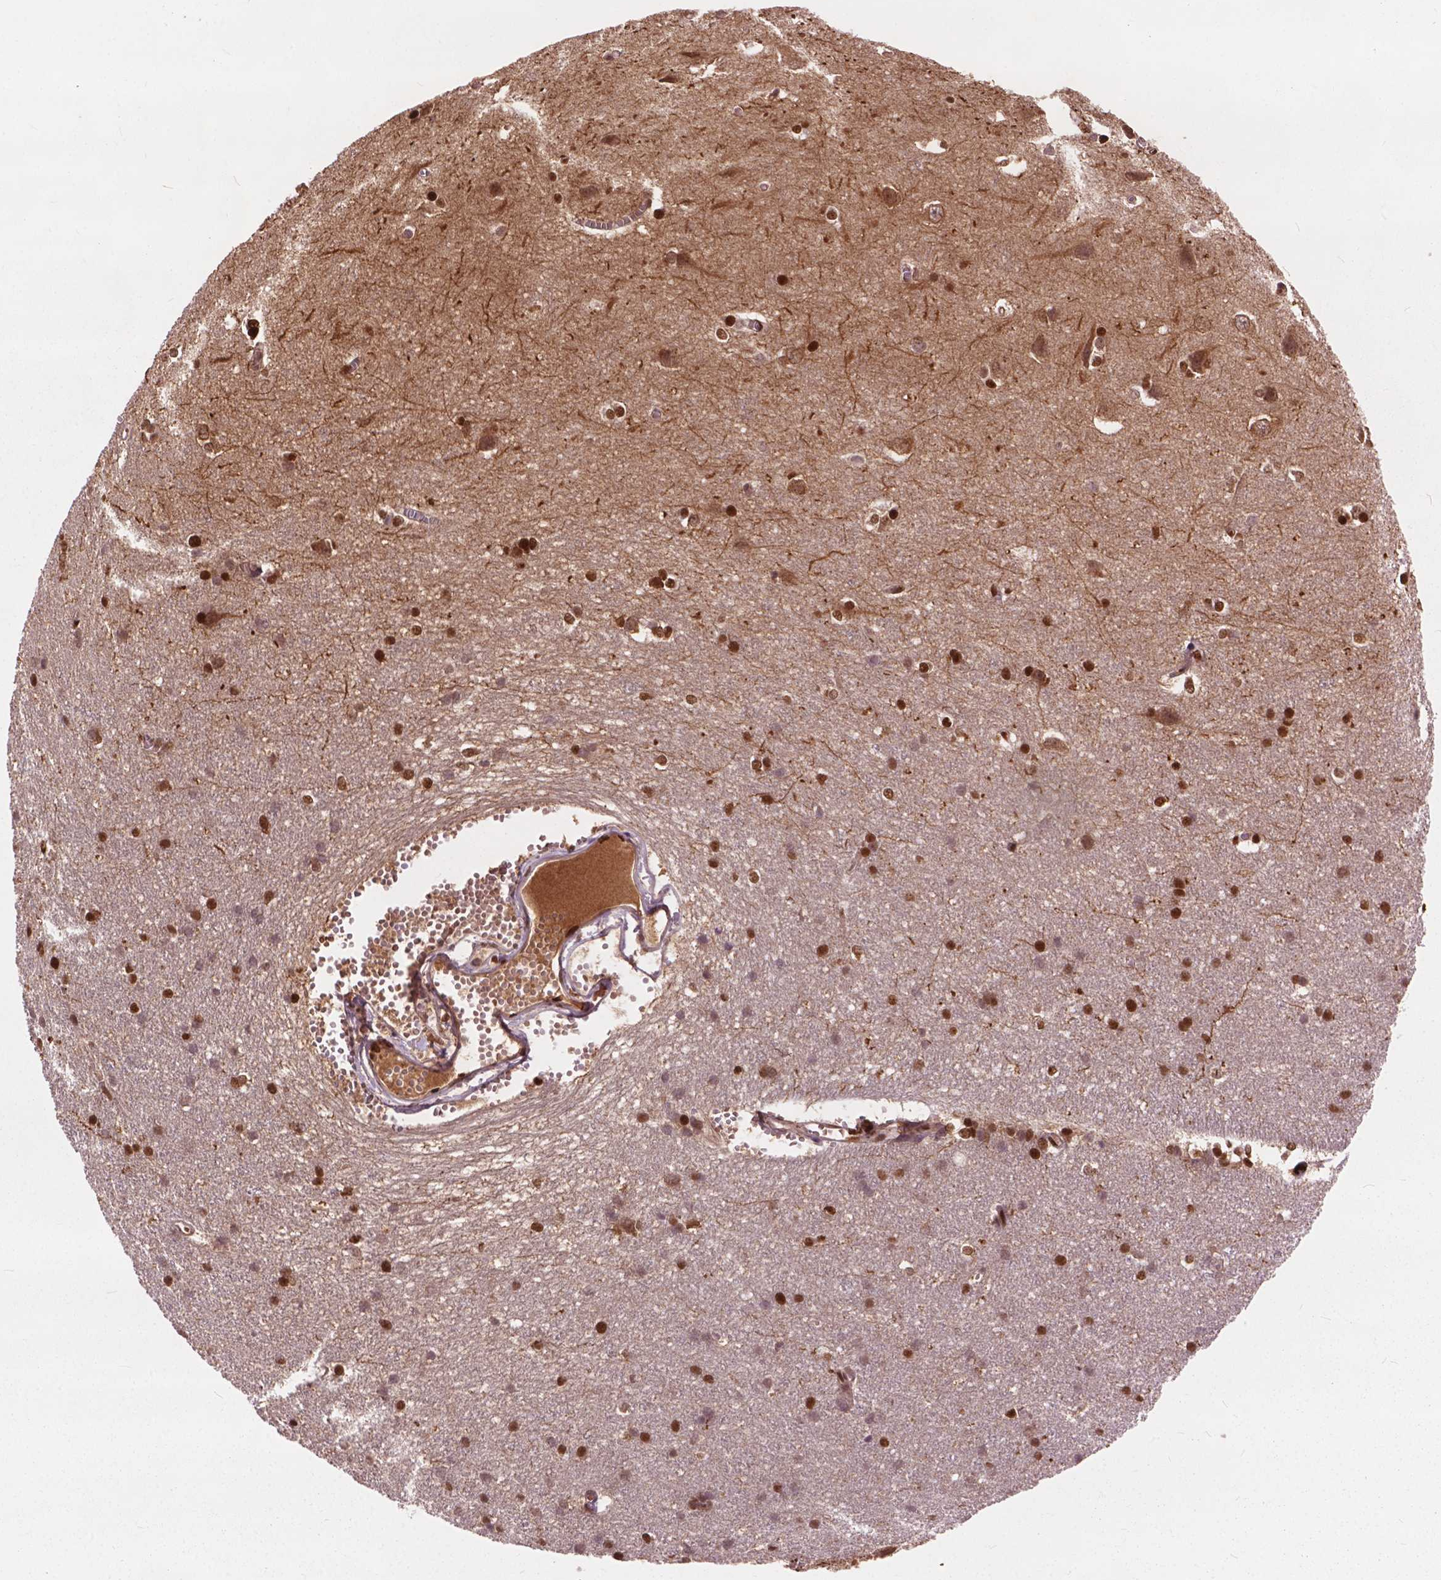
{"staining": {"intensity": "moderate", "quantity": ">75%", "location": "nuclear"}, "tissue": "cerebral cortex", "cell_type": "Endothelial cells", "image_type": "normal", "snomed": [{"axis": "morphology", "description": "Normal tissue, NOS"}, {"axis": "topography", "description": "Cerebral cortex"}], "caption": "Cerebral cortex stained for a protein (brown) shows moderate nuclear positive expression in approximately >75% of endothelial cells.", "gene": "ANP32A", "patient": {"sex": "male", "age": 37}}